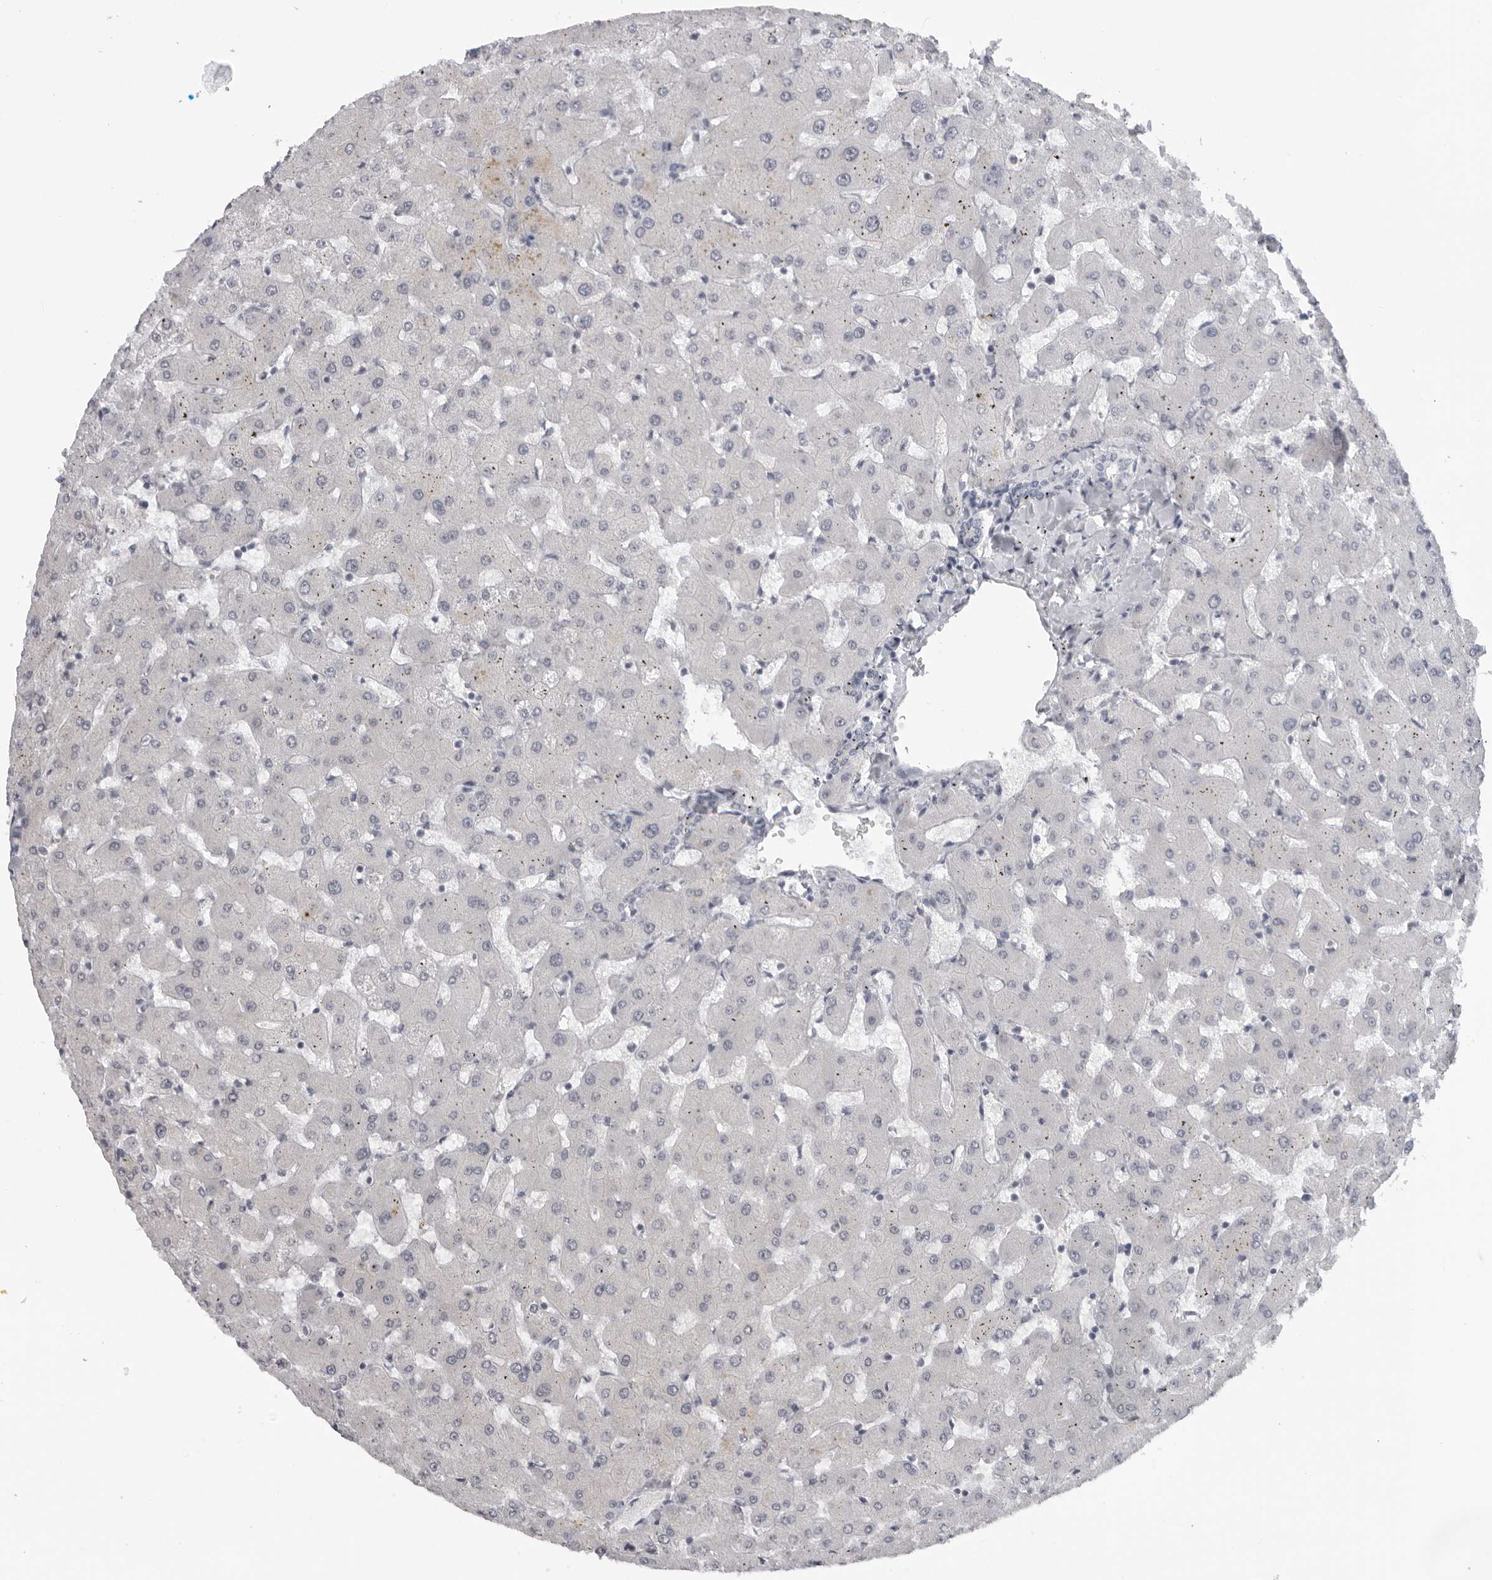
{"staining": {"intensity": "negative", "quantity": "none", "location": "none"}, "tissue": "liver", "cell_type": "Cholangiocytes", "image_type": "normal", "snomed": [{"axis": "morphology", "description": "Normal tissue, NOS"}, {"axis": "topography", "description": "Liver"}], "caption": "Immunohistochemical staining of normal human liver displays no significant positivity in cholangiocytes.", "gene": "DNALI1", "patient": {"sex": "female", "age": 63}}